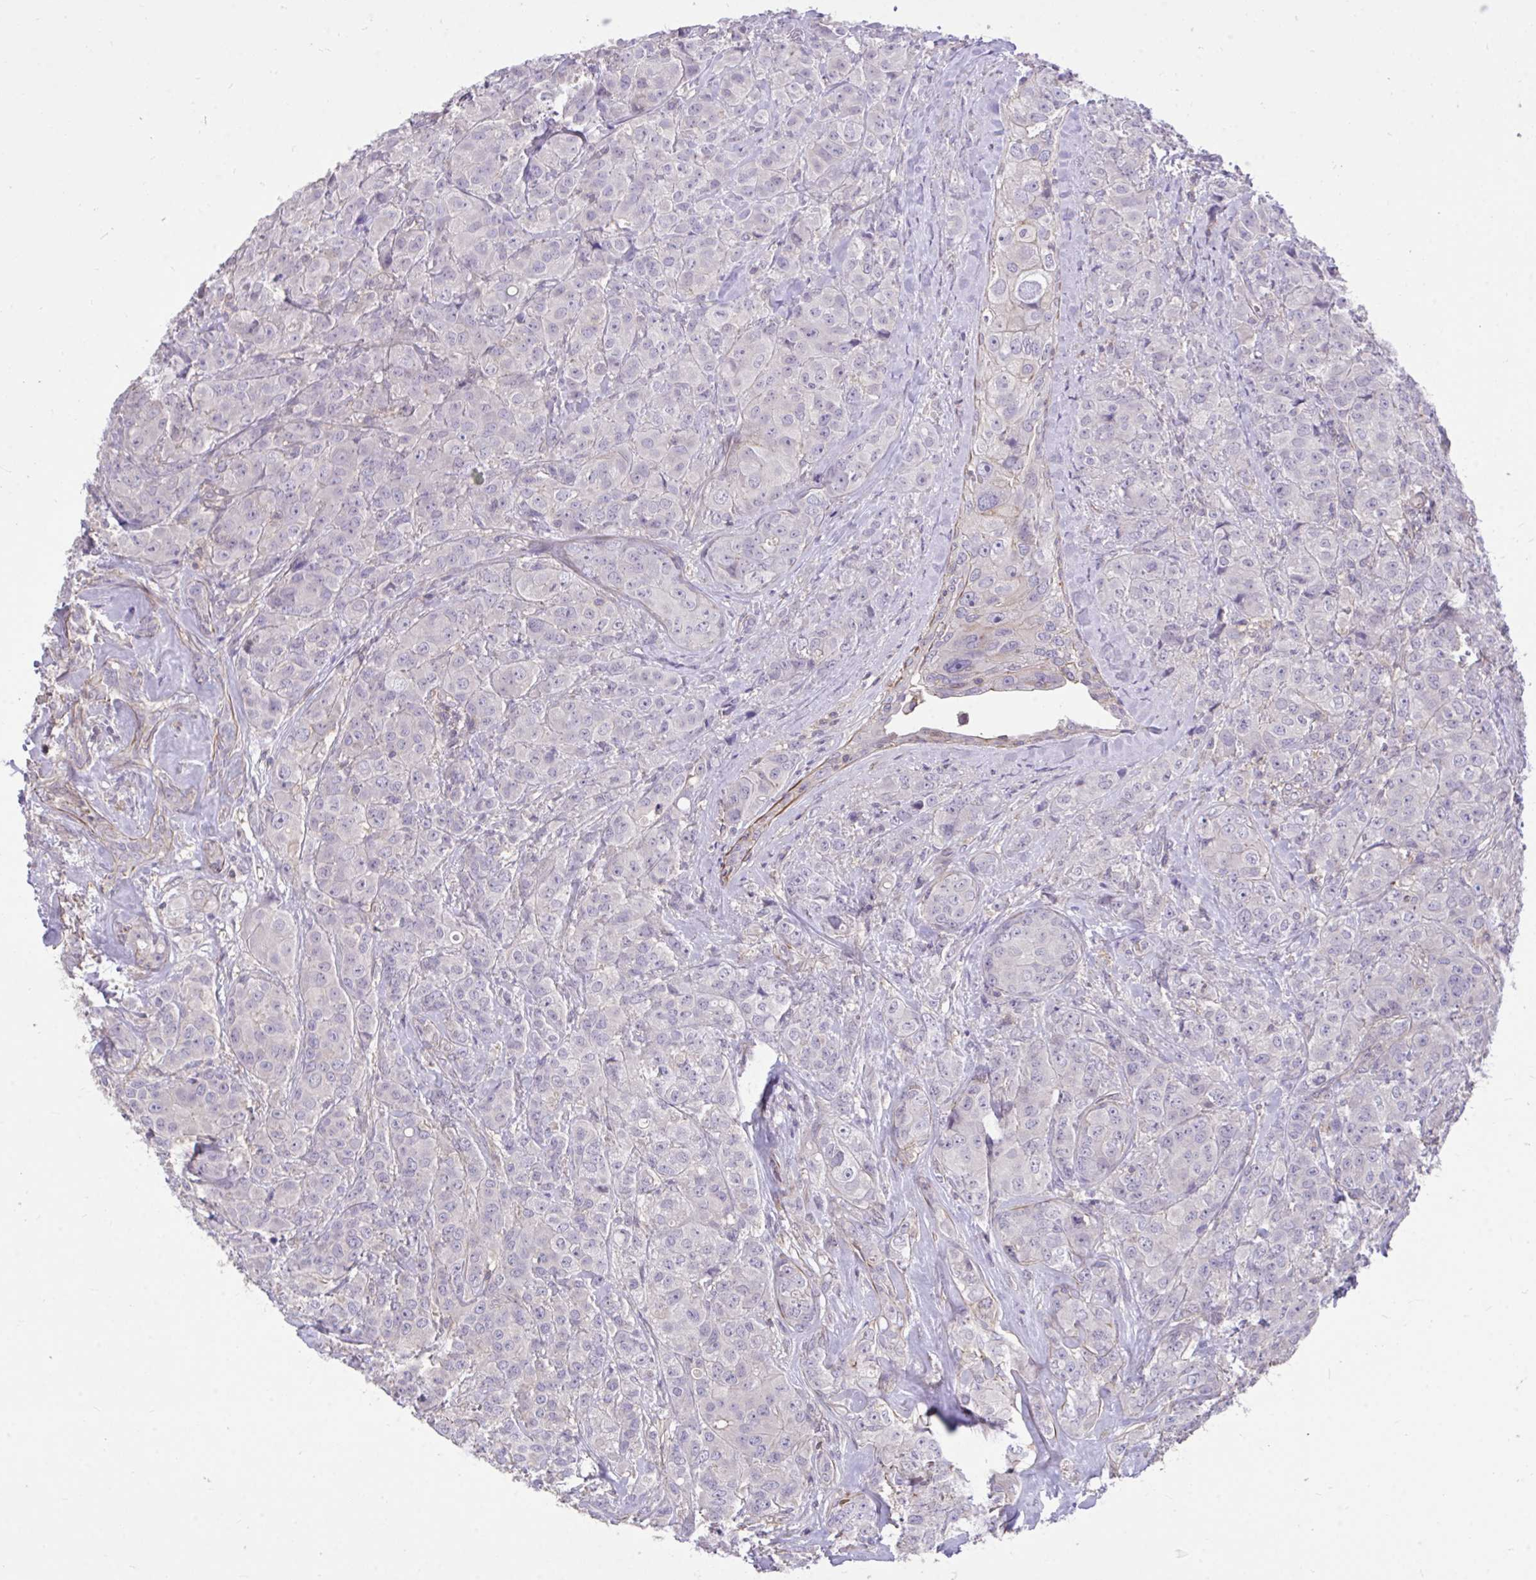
{"staining": {"intensity": "negative", "quantity": "none", "location": "none"}, "tissue": "breast cancer", "cell_type": "Tumor cells", "image_type": "cancer", "snomed": [{"axis": "morphology", "description": "Normal tissue, NOS"}, {"axis": "morphology", "description": "Duct carcinoma"}, {"axis": "topography", "description": "Breast"}], "caption": "Immunohistochemistry (IHC) of human breast cancer shows no staining in tumor cells. The staining was performed using DAB (3,3'-diaminobenzidine) to visualize the protein expression in brown, while the nuclei were stained in blue with hematoxylin (Magnification: 20x).", "gene": "IGFL2", "patient": {"sex": "female", "age": 43}}